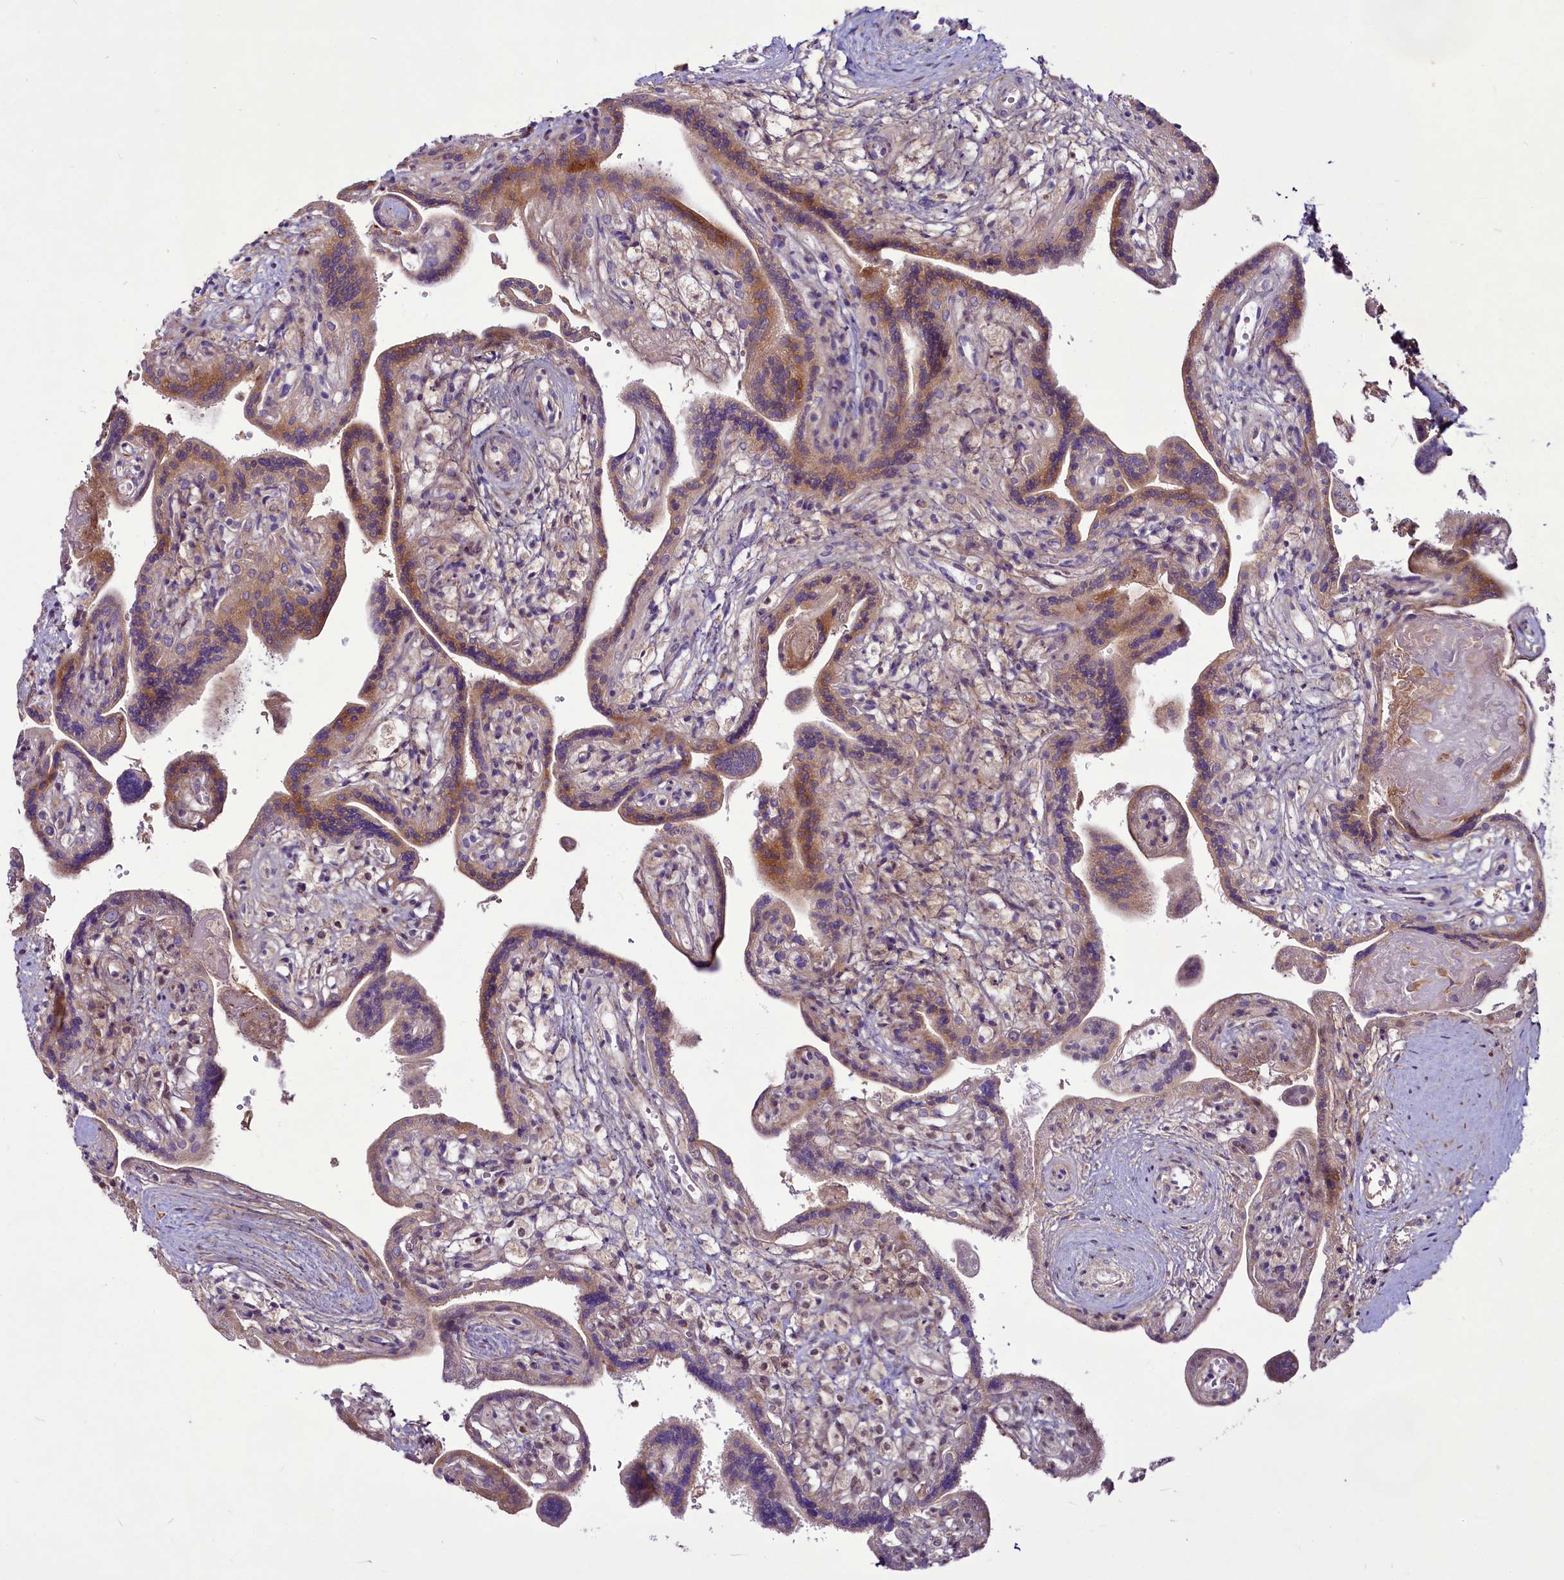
{"staining": {"intensity": "weak", "quantity": ">75%", "location": "cytoplasmic/membranous"}, "tissue": "placenta", "cell_type": "Trophoblastic cells", "image_type": "normal", "snomed": [{"axis": "morphology", "description": "Normal tissue, NOS"}, {"axis": "topography", "description": "Placenta"}], "caption": "Benign placenta was stained to show a protein in brown. There is low levels of weak cytoplasmic/membranous positivity in about >75% of trophoblastic cells.", "gene": "RSBN1", "patient": {"sex": "female", "age": 37}}